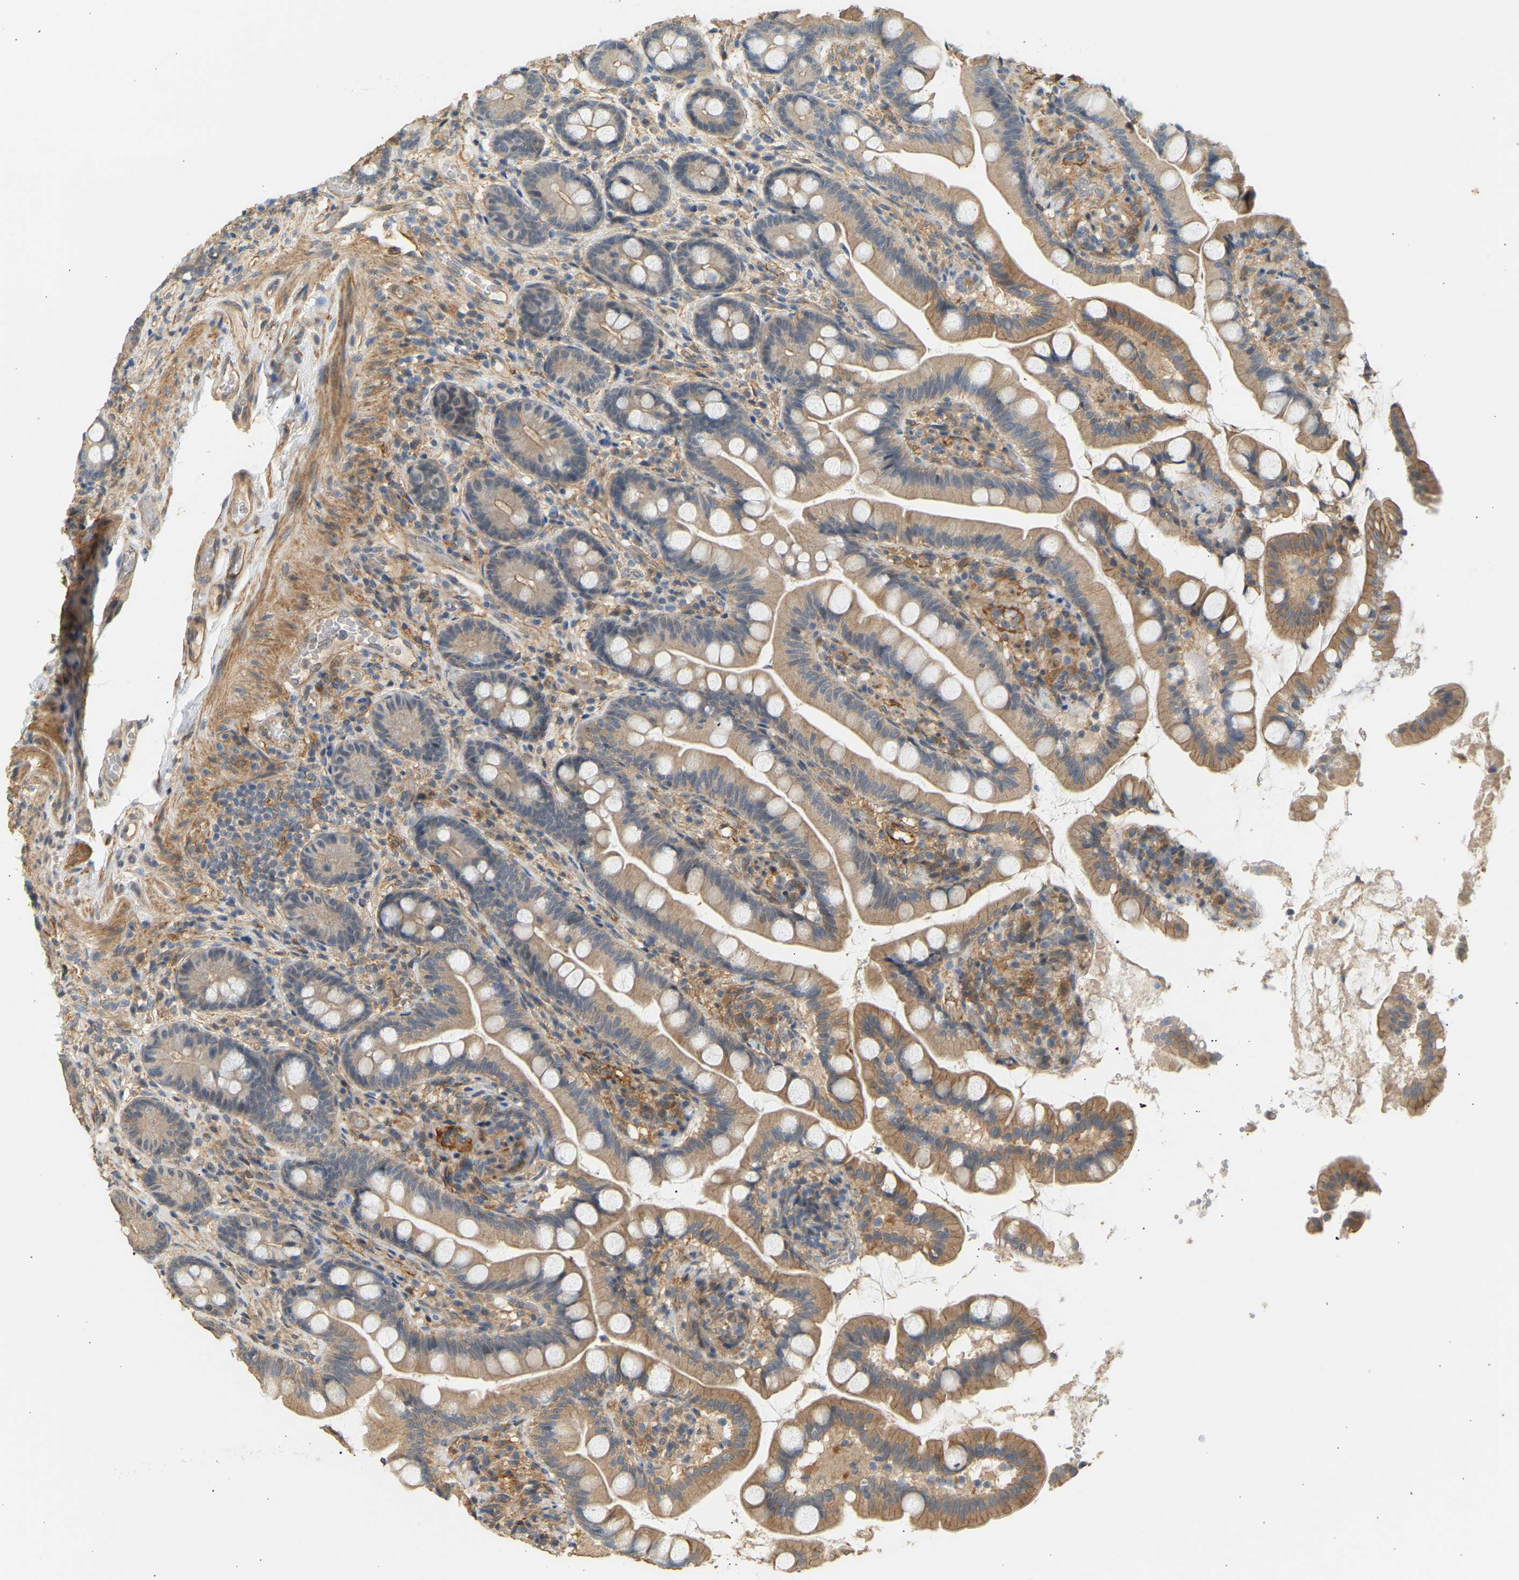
{"staining": {"intensity": "moderate", "quantity": ">75%", "location": "cytoplasmic/membranous"}, "tissue": "small intestine", "cell_type": "Glandular cells", "image_type": "normal", "snomed": [{"axis": "morphology", "description": "Normal tissue, NOS"}, {"axis": "topography", "description": "Small intestine"}], "caption": "The immunohistochemical stain shows moderate cytoplasmic/membranous staining in glandular cells of normal small intestine. The protein of interest is shown in brown color, while the nuclei are stained blue.", "gene": "RGL1", "patient": {"sex": "female", "age": 56}}